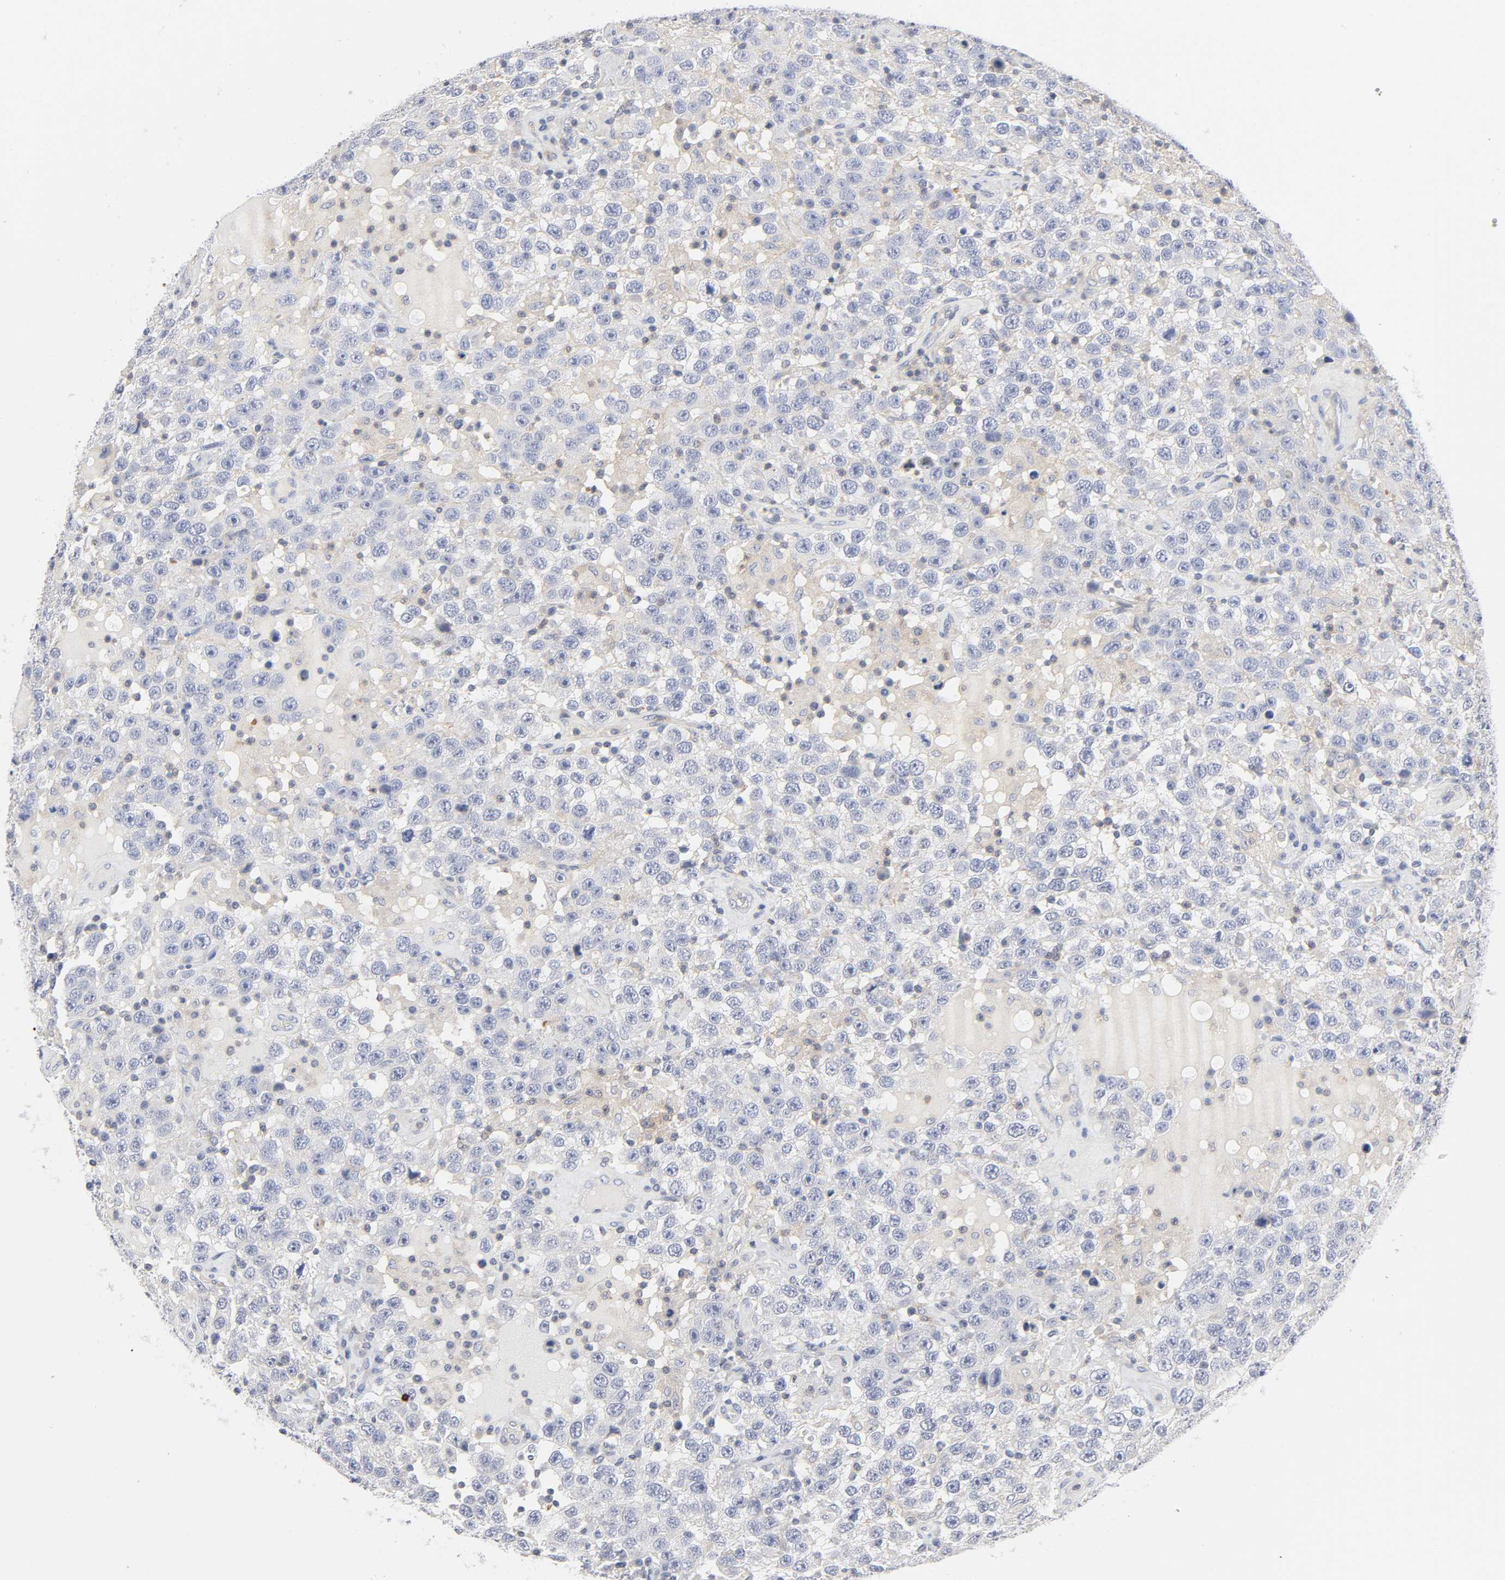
{"staining": {"intensity": "negative", "quantity": "none", "location": "none"}, "tissue": "testis cancer", "cell_type": "Tumor cells", "image_type": "cancer", "snomed": [{"axis": "morphology", "description": "Seminoma, NOS"}, {"axis": "topography", "description": "Testis"}], "caption": "Human seminoma (testis) stained for a protein using immunohistochemistry (IHC) displays no positivity in tumor cells.", "gene": "ROCK1", "patient": {"sex": "male", "age": 41}}